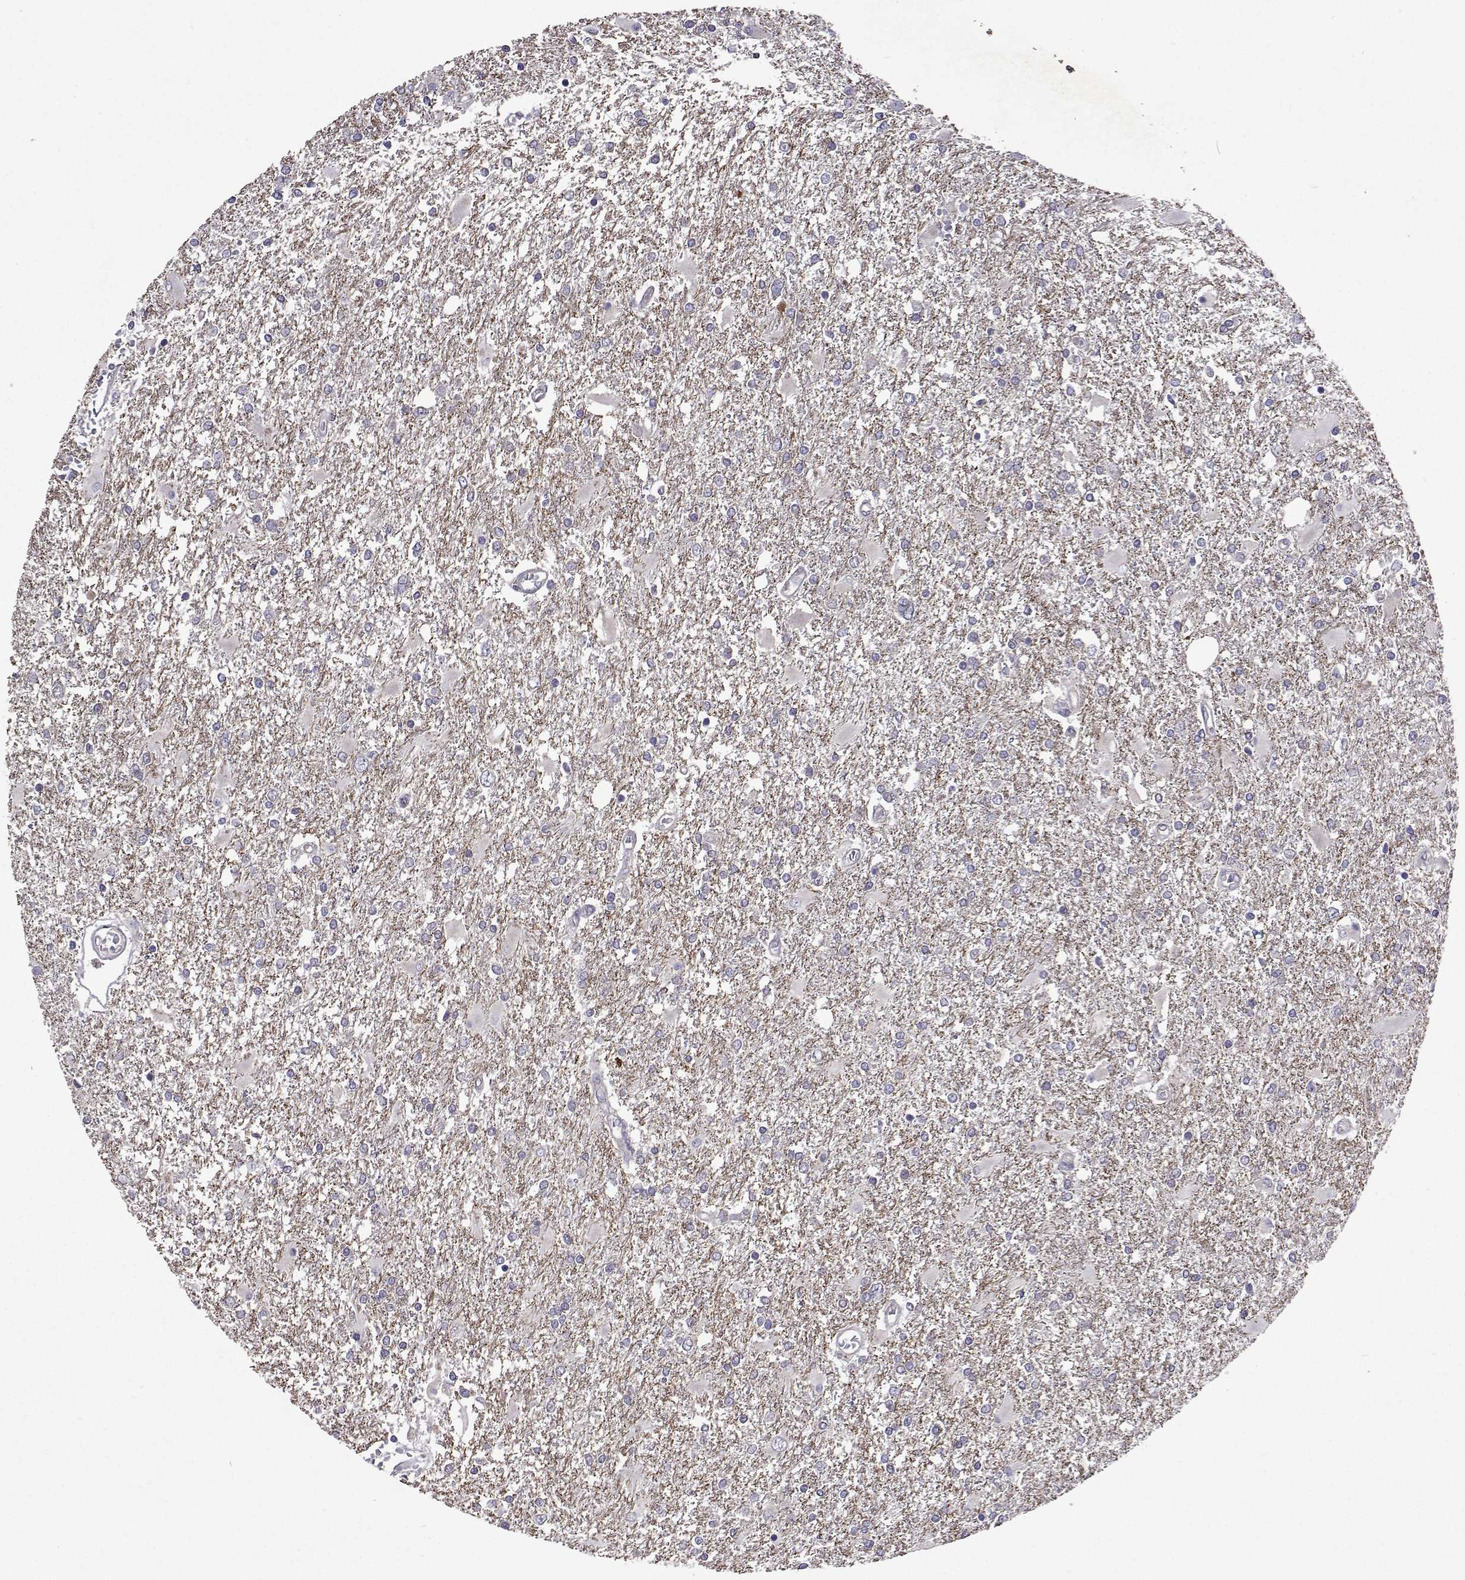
{"staining": {"intensity": "negative", "quantity": "none", "location": "none"}, "tissue": "glioma", "cell_type": "Tumor cells", "image_type": "cancer", "snomed": [{"axis": "morphology", "description": "Glioma, malignant, High grade"}, {"axis": "topography", "description": "Cerebral cortex"}], "caption": "Immunohistochemistry (IHC) micrograph of neoplastic tissue: malignant glioma (high-grade) stained with DAB (3,3'-diaminobenzidine) demonstrates no significant protein expression in tumor cells.", "gene": "TARBP2", "patient": {"sex": "male", "age": 79}}